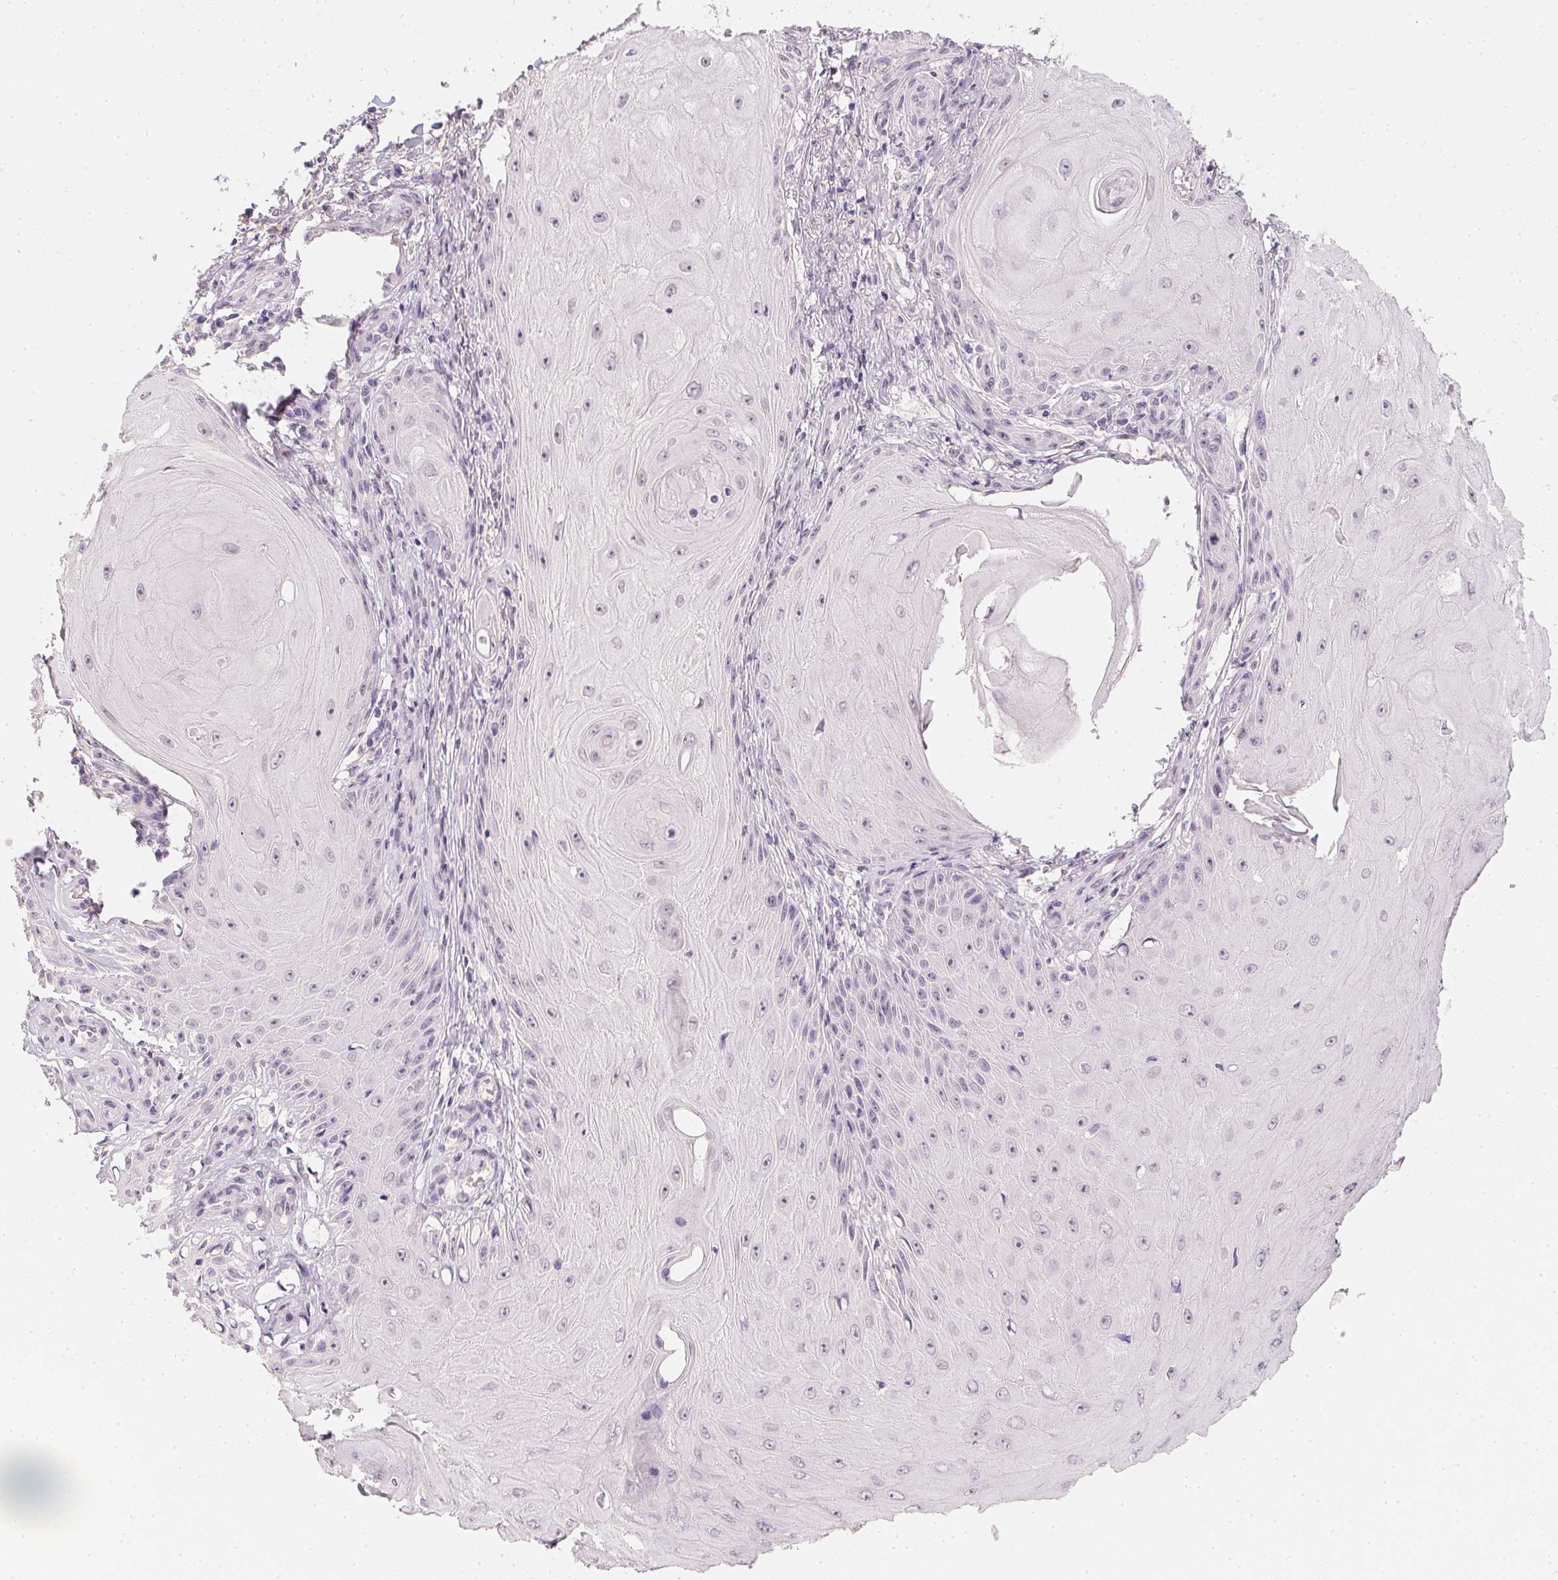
{"staining": {"intensity": "weak", "quantity": "<25%", "location": "nuclear"}, "tissue": "skin cancer", "cell_type": "Tumor cells", "image_type": "cancer", "snomed": [{"axis": "morphology", "description": "Squamous cell carcinoma, NOS"}, {"axis": "topography", "description": "Skin"}], "caption": "An immunohistochemistry (IHC) image of squamous cell carcinoma (skin) is shown. There is no staining in tumor cells of squamous cell carcinoma (skin). (IHC, brightfield microscopy, high magnification).", "gene": "PPY", "patient": {"sex": "female", "age": 77}}